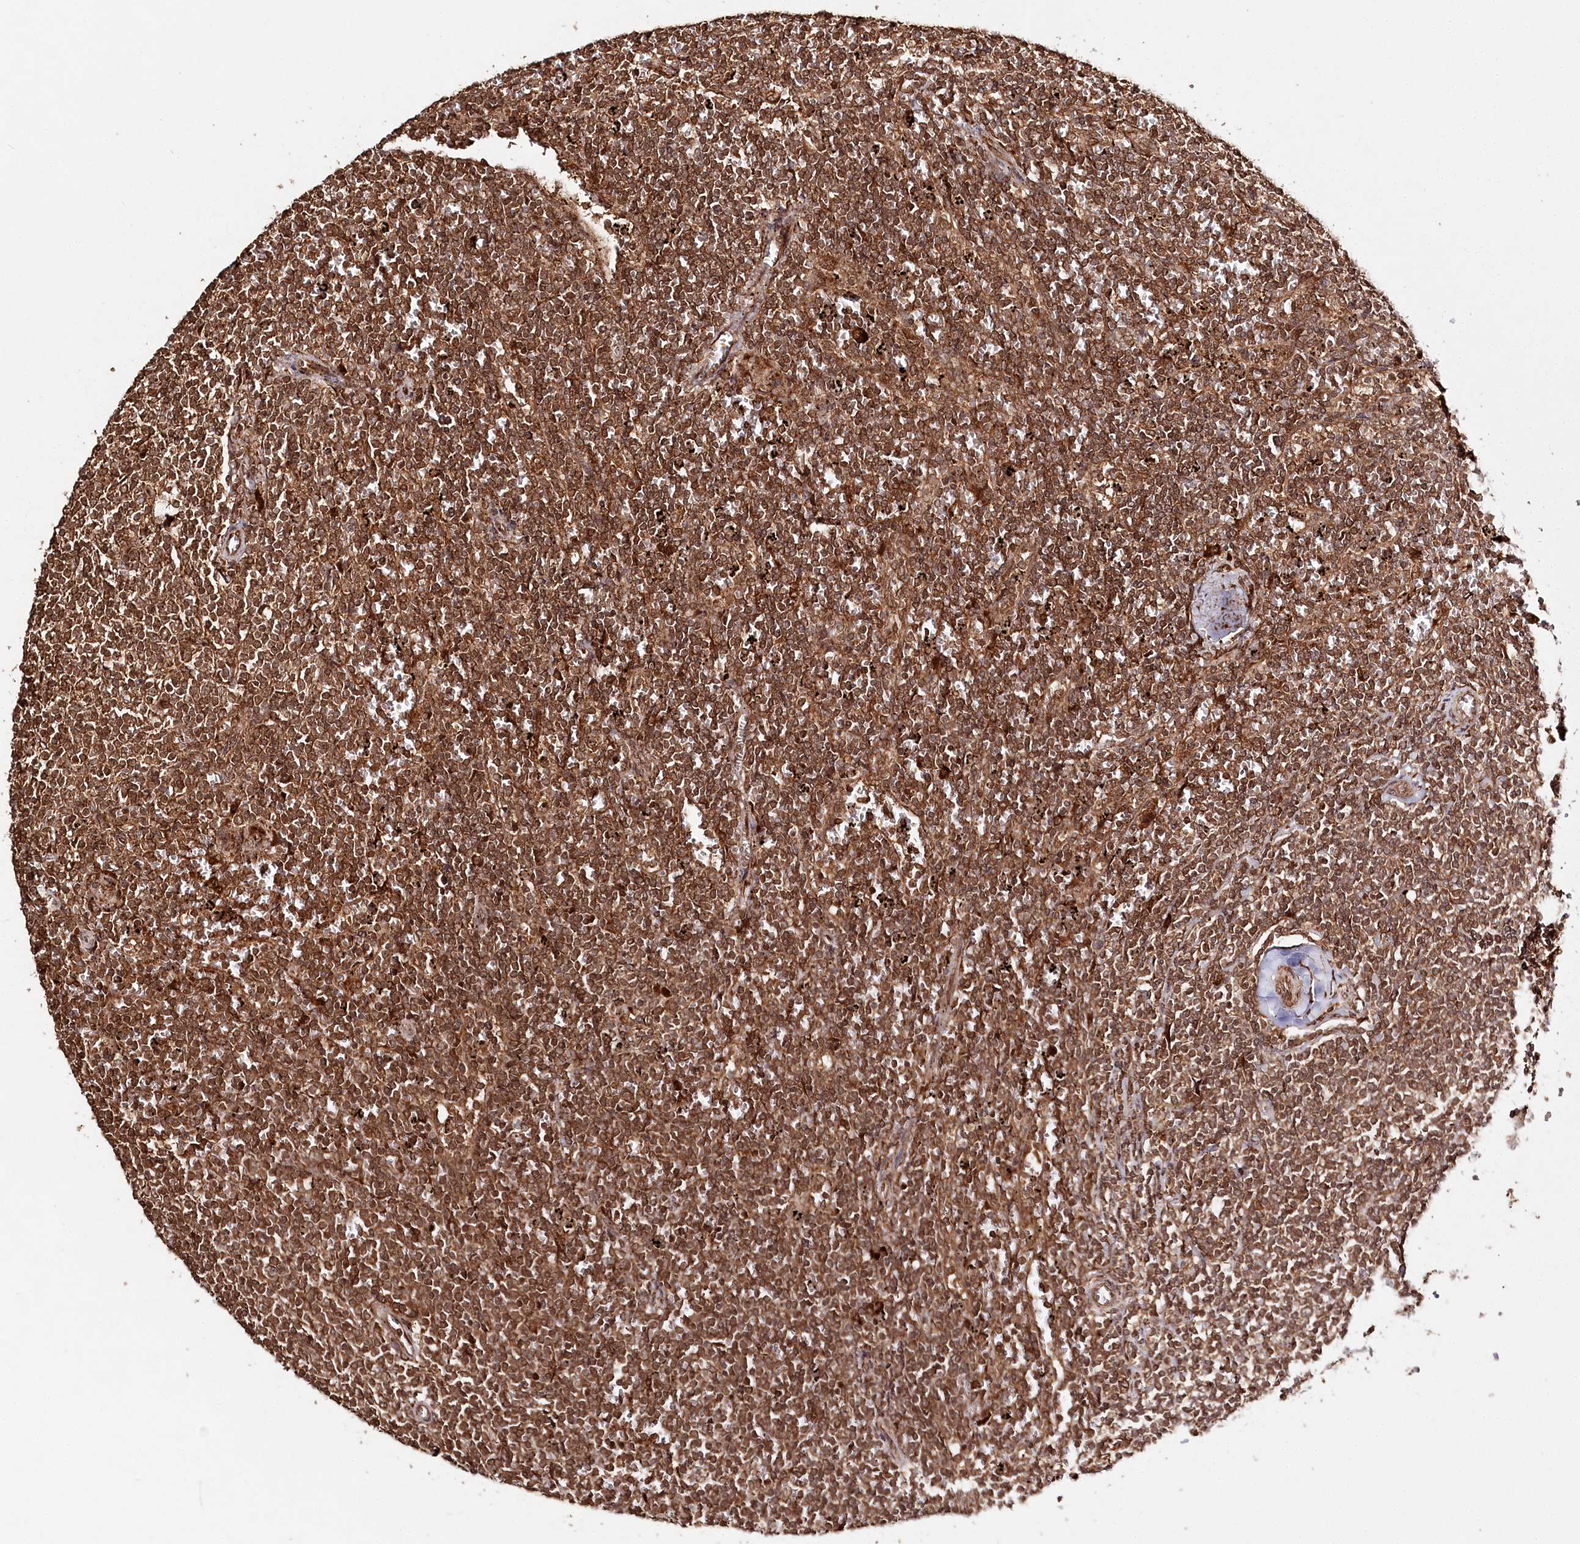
{"staining": {"intensity": "strong", "quantity": ">75%", "location": "cytoplasmic/membranous,nuclear"}, "tissue": "lymphoma", "cell_type": "Tumor cells", "image_type": "cancer", "snomed": [{"axis": "morphology", "description": "Malignant lymphoma, non-Hodgkin's type, Low grade"}, {"axis": "topography", "description": "Spleen"}], "caption": "Immunohistochemical staining of human low-grade malignant lymphoma, non-Hodgkin's type exhibits high levels of strong cytoplasmic/membranous and nuclear expression in approximately >75% of tumor cells. (Stains: DAB (3,3'-diaminobenzidine) in brown, nuclei in blue, Microscopy: brightfield microscopy at high magnification).", "gene": "ULK2", "patient": {"sex": "female", "age": 50}}